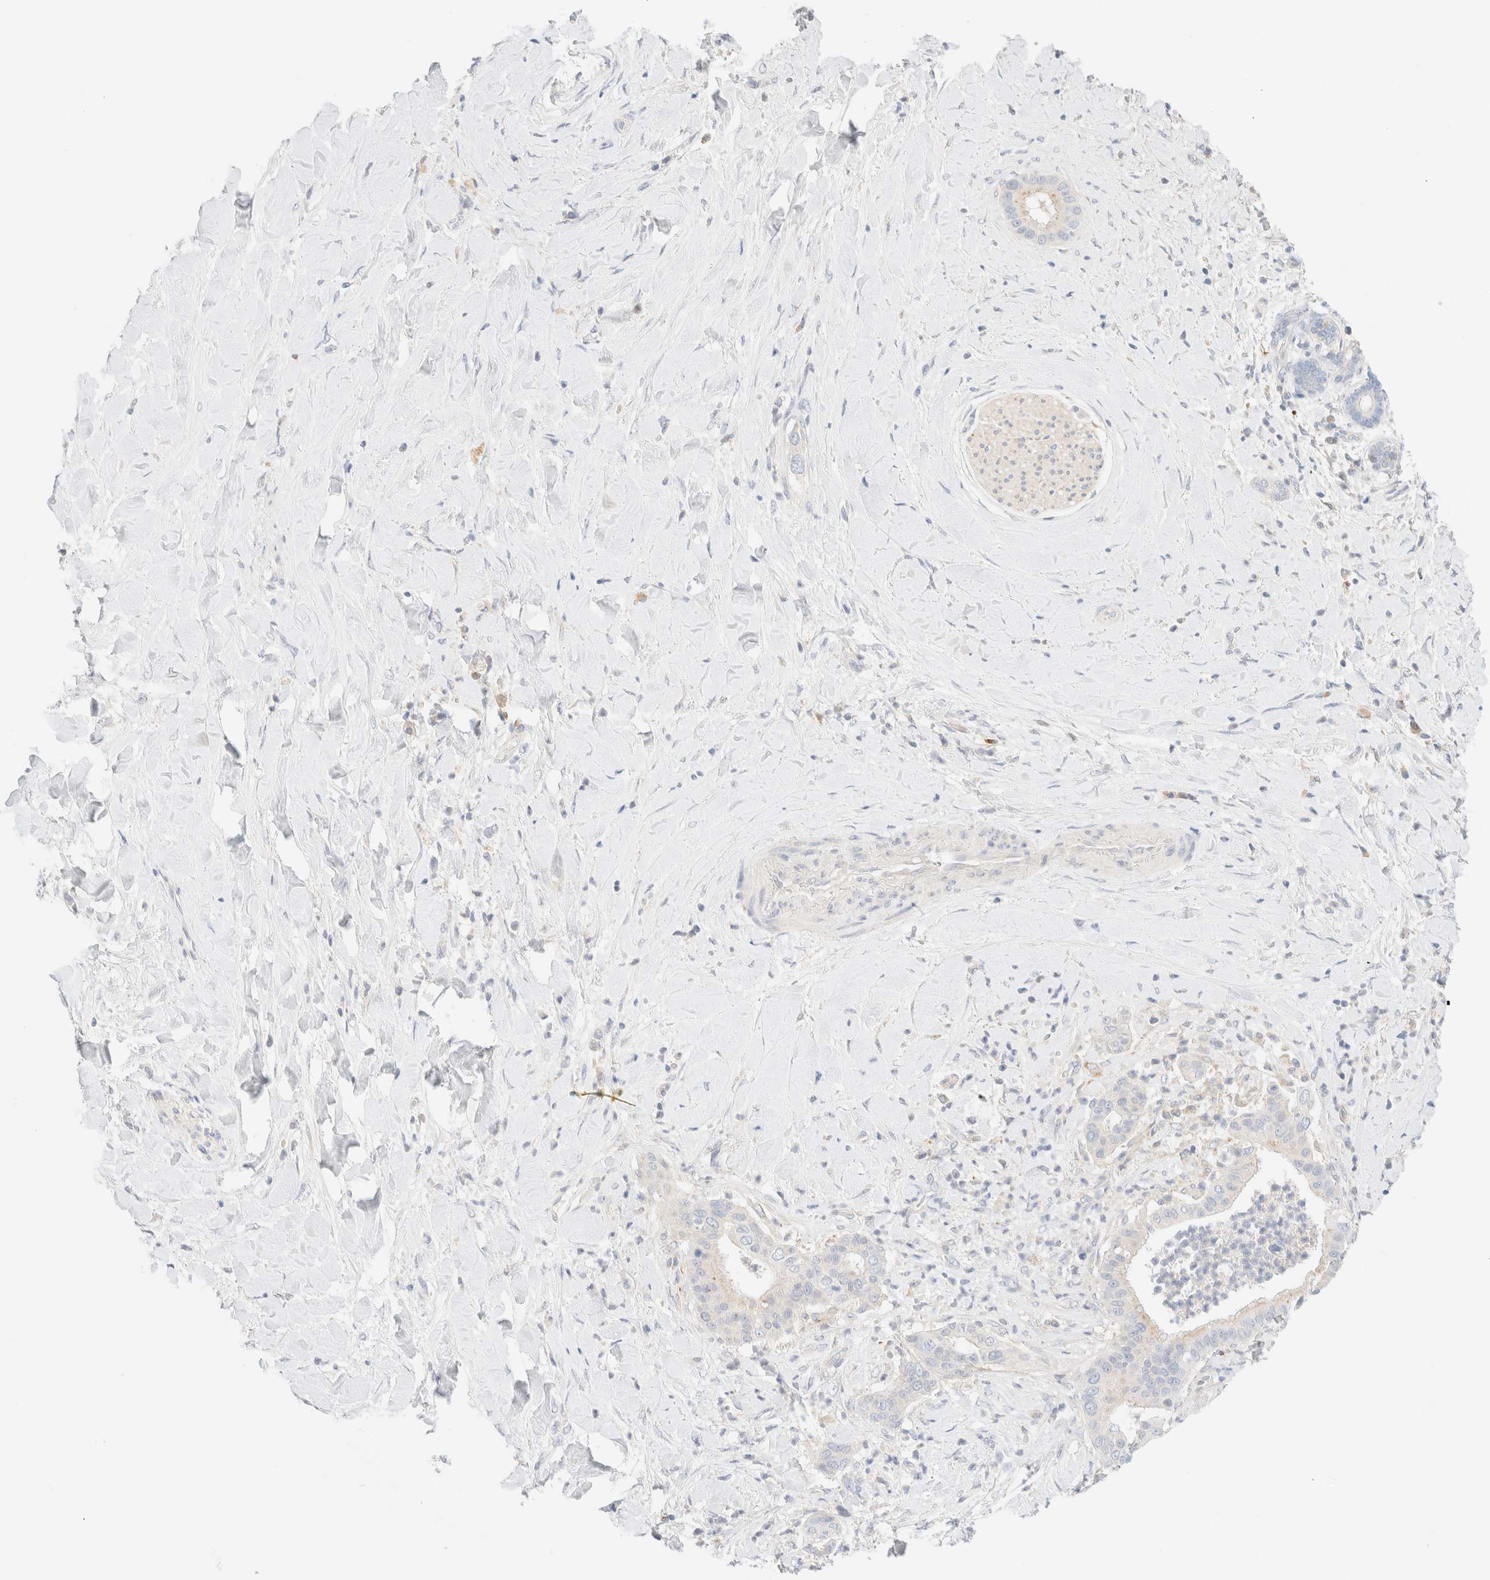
{"staining": {"intensity": "negative", "quantity": "none", "location": "none"}, "tissue": "liver cancer", "cell_type": "Tumor cells", "image_type": "cancer", "snomed": [{"axis": "morphology", "description": "Cholangiocarcinoma"}, {"axis": "topography", "description": "Liver"}], "caption": "Image shows no protein positivity in tumor cells of liver cancer (cholangiocarcinoma) tissue. (IHC, brightfield microscopy, high magnification).", "gene": "SARM1", "patient": {"sex": "female", "age": 54}}